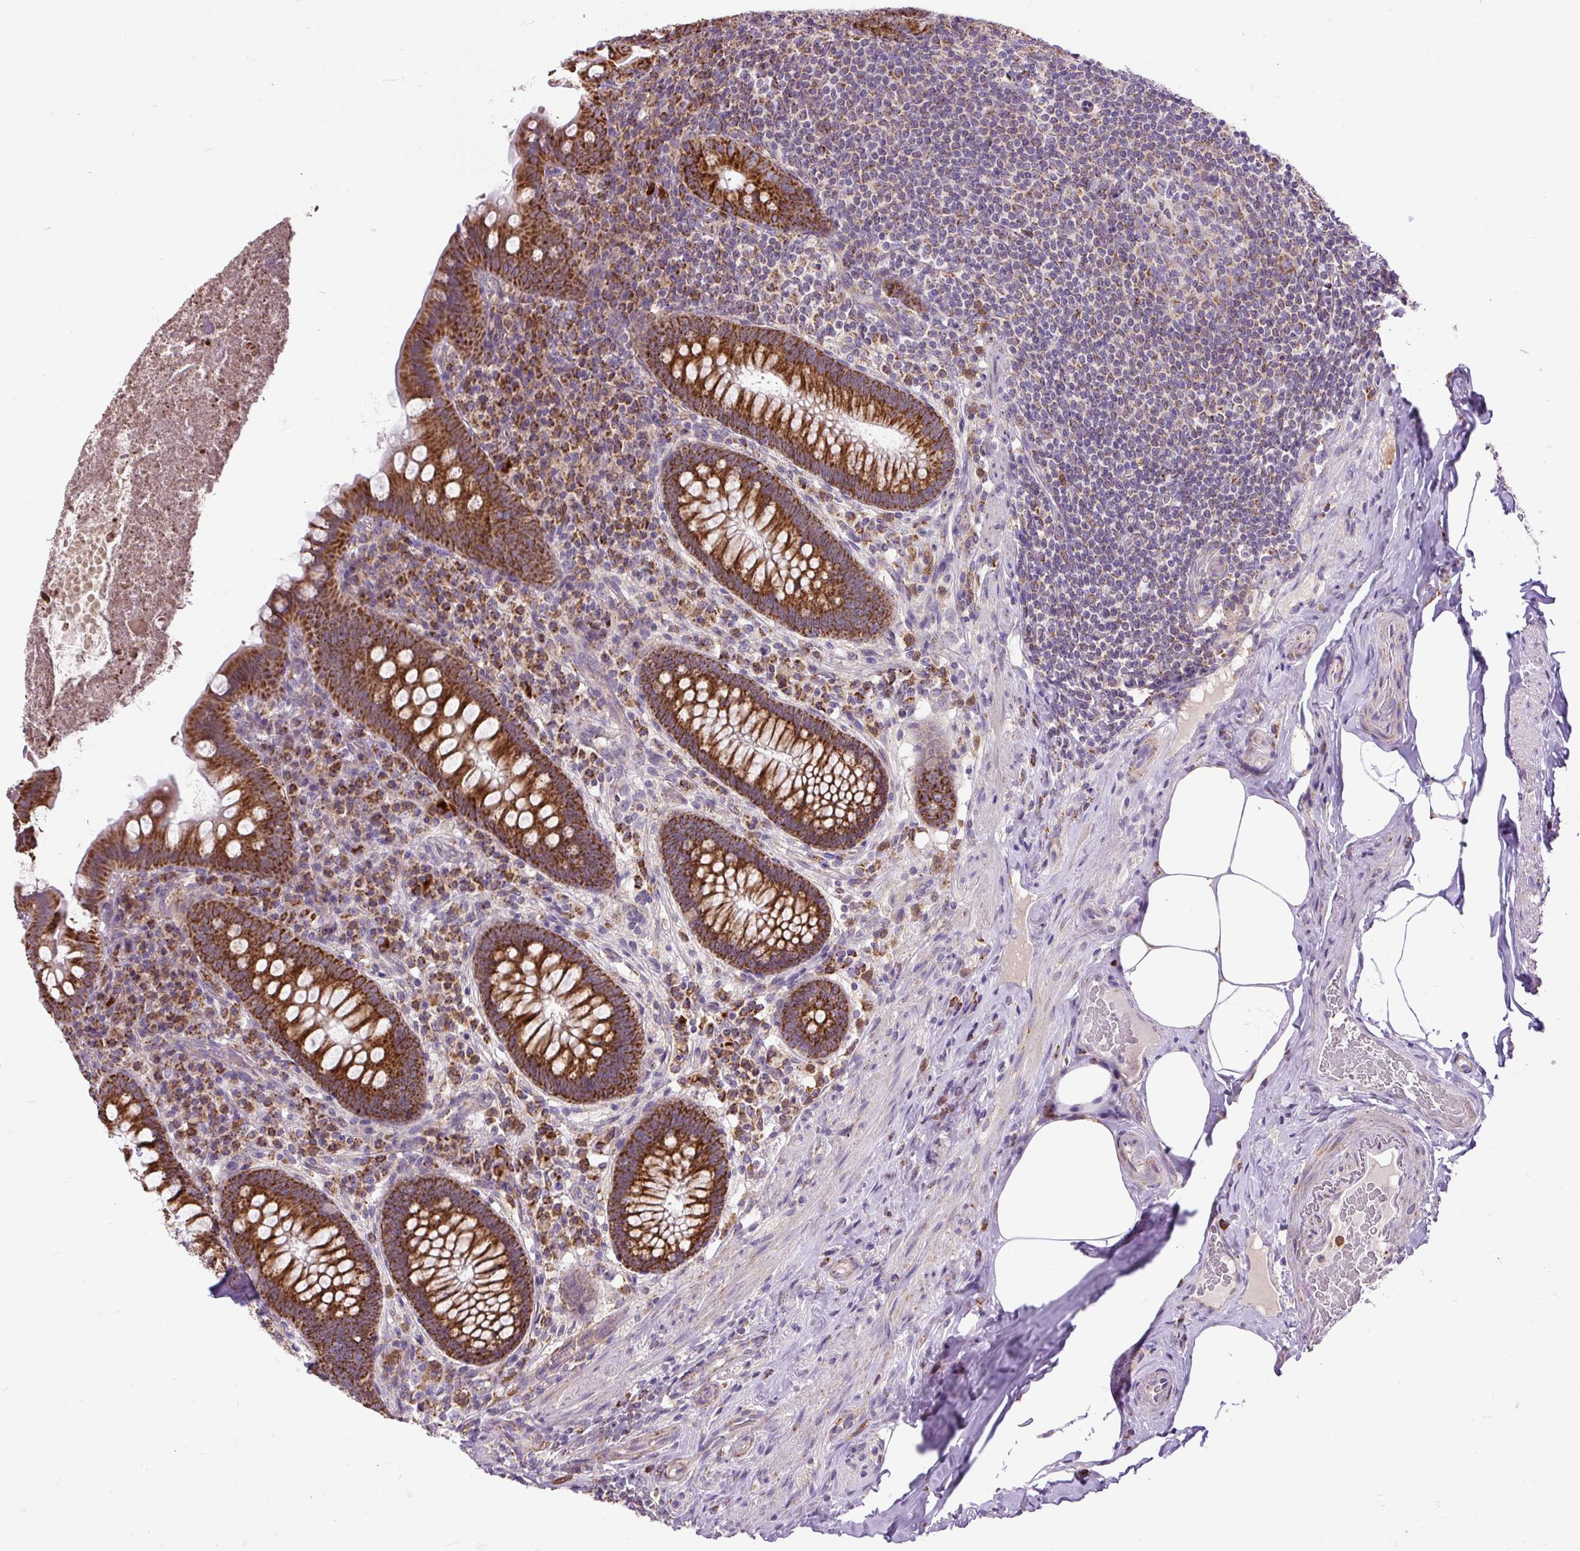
{"staining": {"intensity": "strong", "quantity": ">75%", "location": "cytoplasmic/membranous"}, "tissue": "appendix", "cell_type": "Glandular cells", "image_type": "normal", "snomed": [{"axis": "morphology", "description": "Normal tissue, NOS"}, {"axis": "topography", "description": "Appendix"}], "caption": "The immunohistochemical stain highlights strong cytoplasmic/membranous positivity in glandular cells of unremarkable appendix. (DAB IHC with brightfield microscopy, high magnification).", "gene": "TM2D3", "patient": {"sex": "male", "age": 71}}